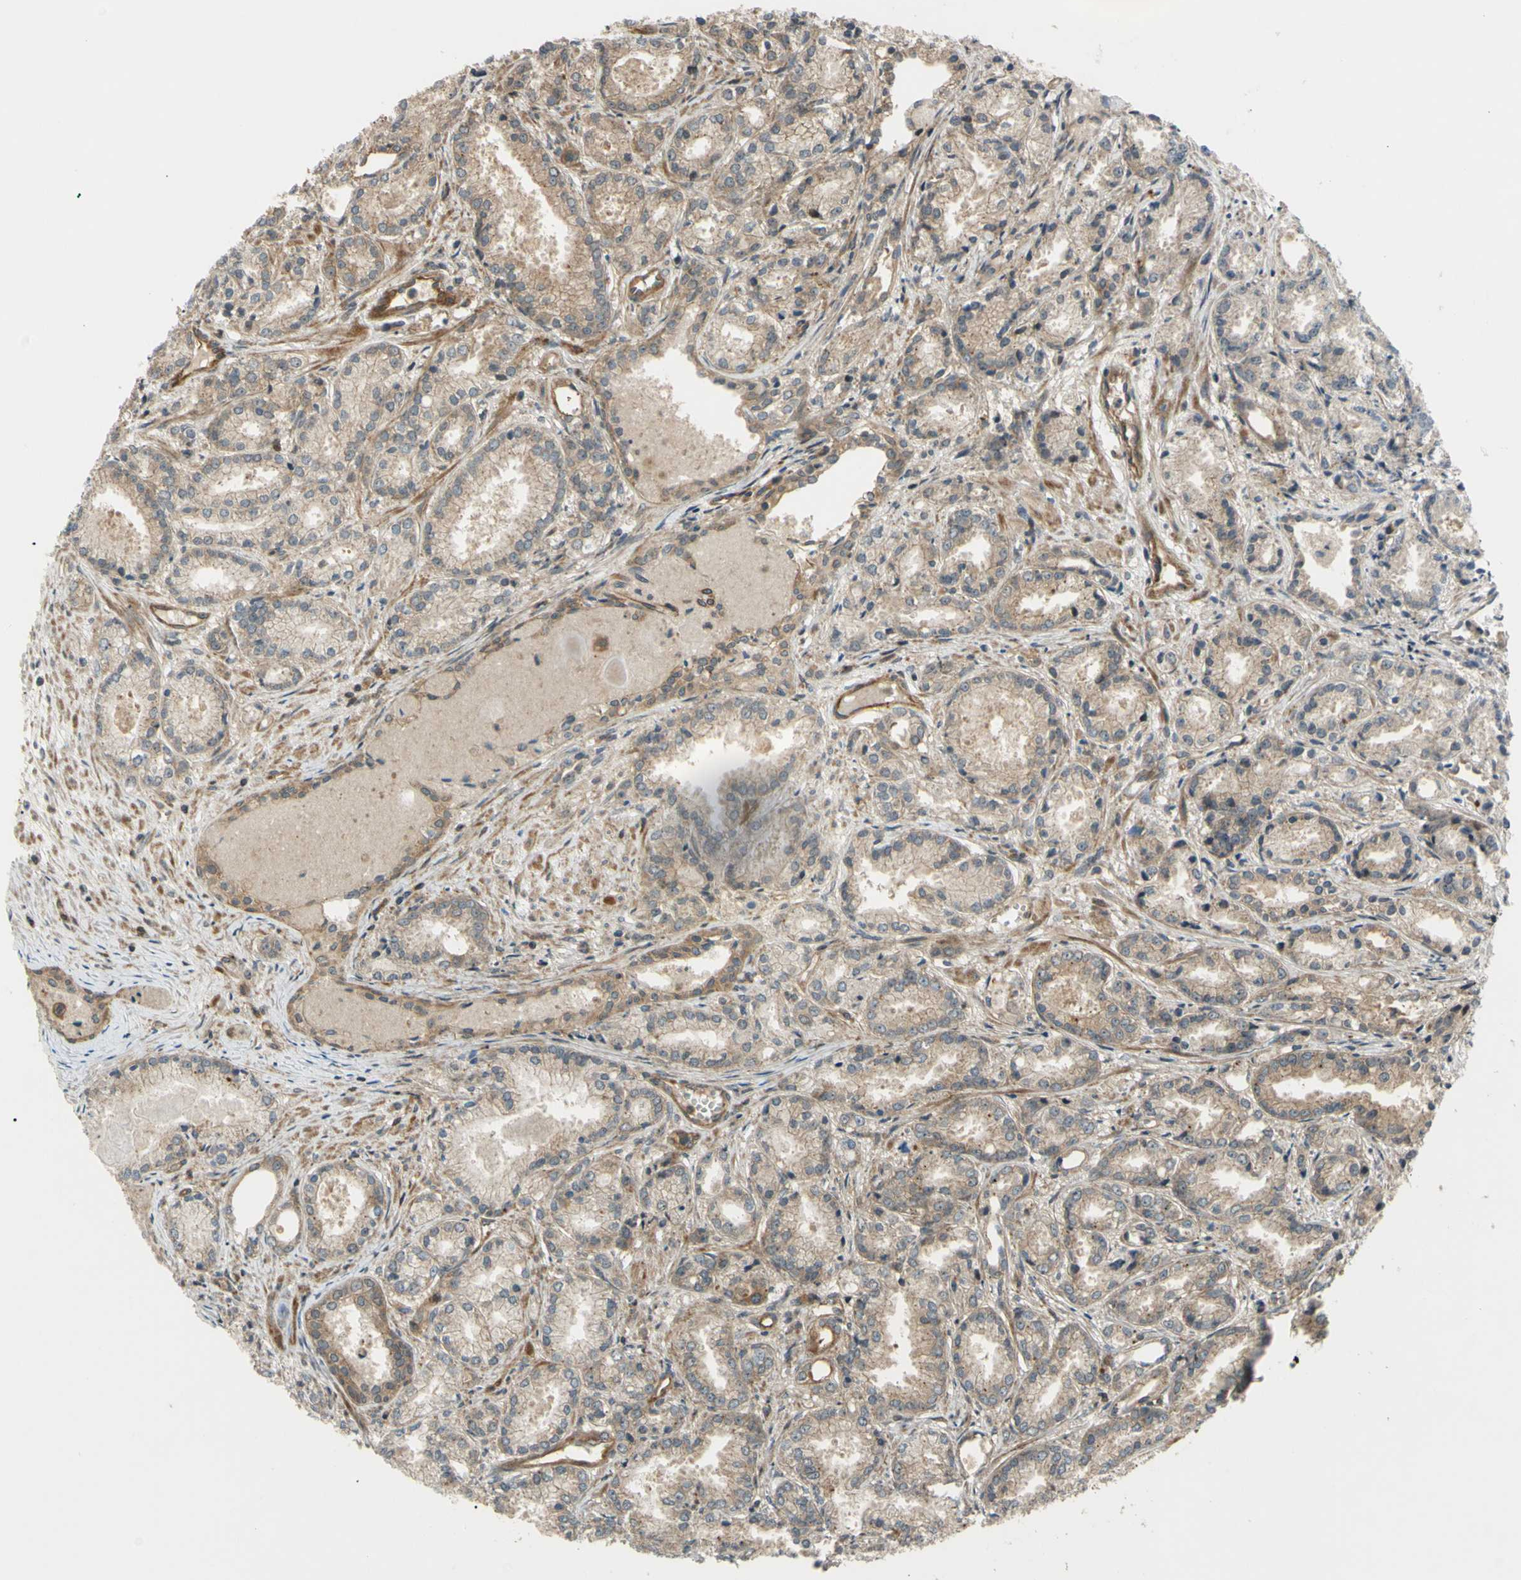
{"staining": {"intensity": "weak", "quantity": ">75%", "location": "cytoplasmic/membranous"}, "tissue": "prostate cancer", "cell_type": "Tumor cells", "image_type": "cancer", "snomed": [{"axis": "morphology", "description": "Adenocarcinoma, Low grade"}, {"axis": "topography", "description": "Prostate"}], "caption": "Prostate cancer (adenocarcinoma (low-grade)) stained for a protein (brown) exhibits weak cytoplasmic/membranous positive positivity in approximately >75% of tumor cells.", "gene": "FLII", "patient": {"sex": "male", "age": 72}}